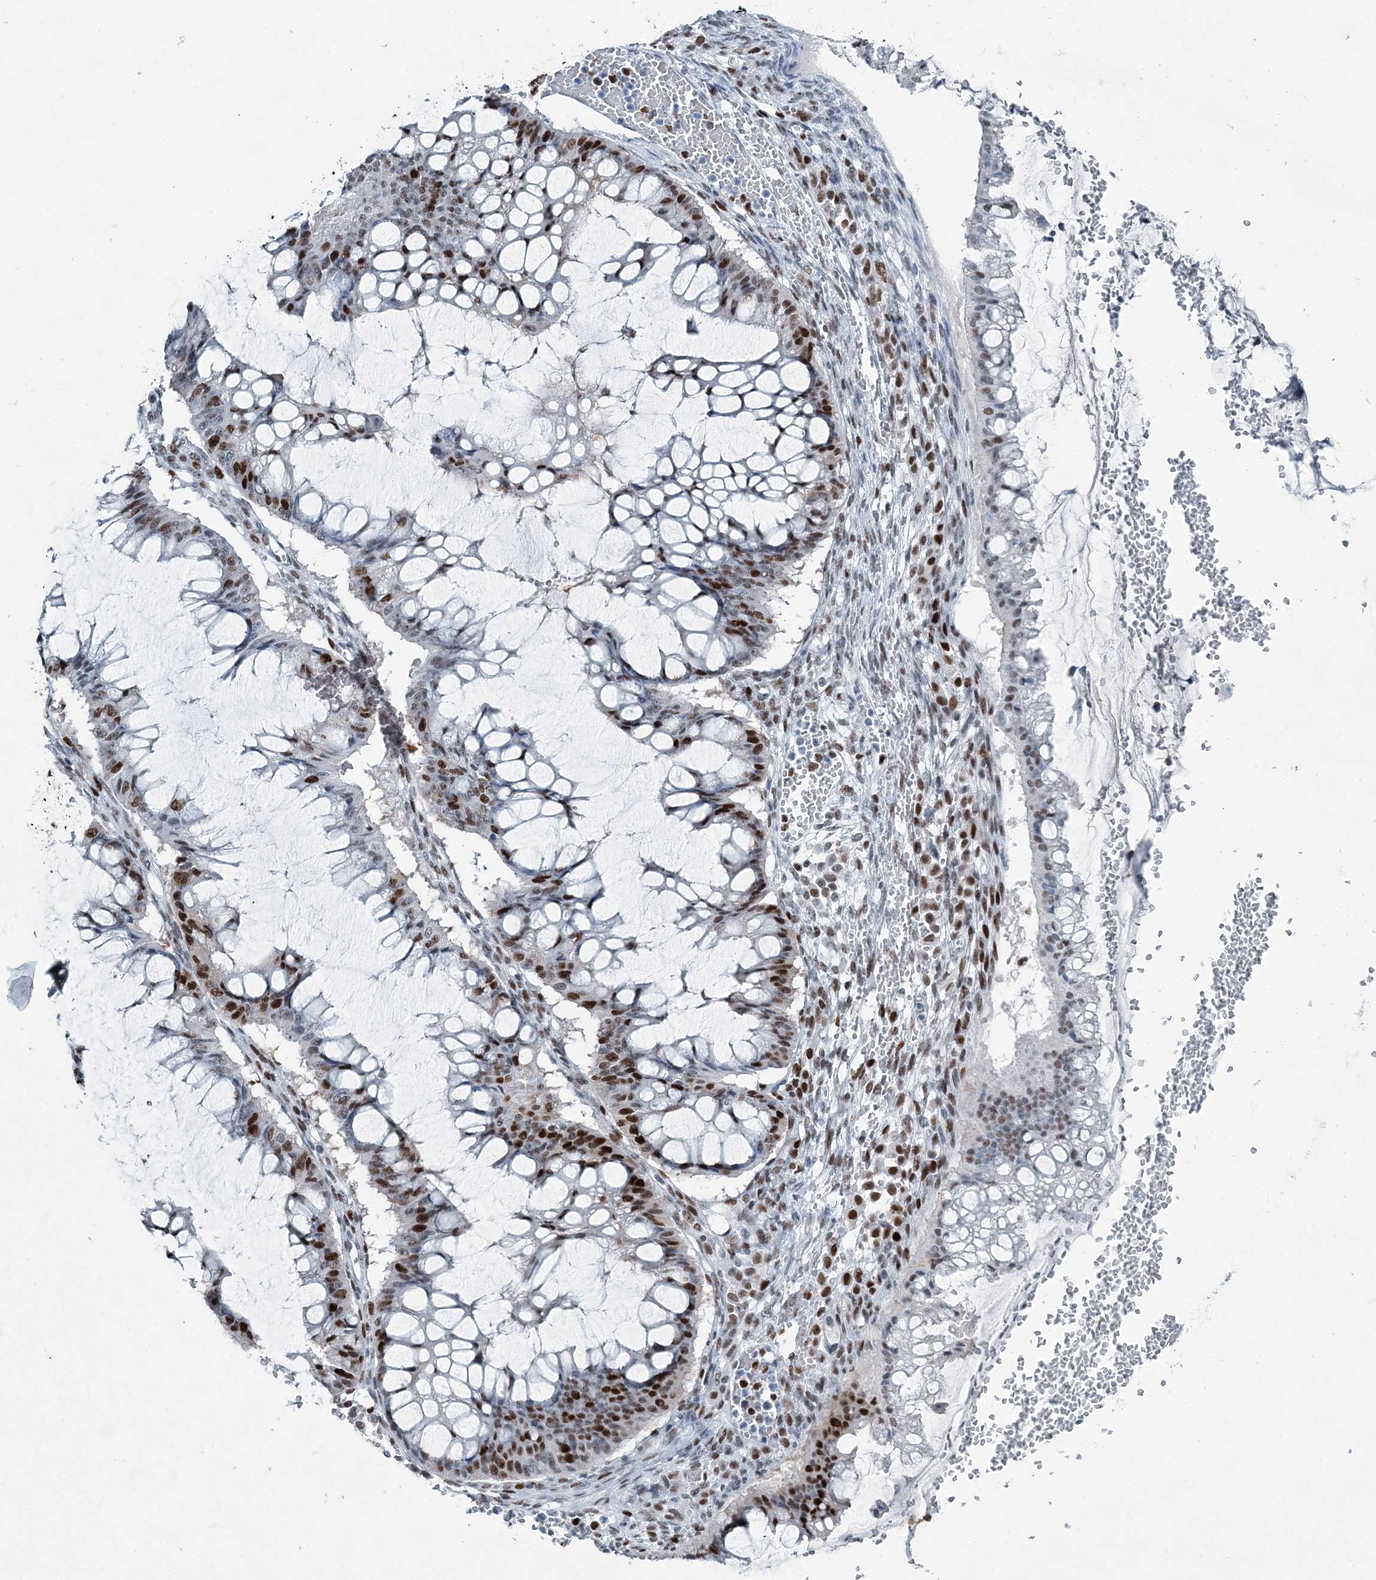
{"staining": {"intensity": "strong", "quantity": "25%-75%", "location": "nuclear"}, "tissue": "ovarian cancer", "cell_type": "Tumor cells", "image_type": "cancer", "snomed": [{"axis": "morphology", "description": "Cystadenocarcinoma, mucinous, NOS"}, {"axis": "topography", "description": "Ovary"}], "caption": "Protein expression analysis of human ovarian cancer reveals strong nuclear positivity in approximately 25%-75% of tumor cells.", "gene": "HAT1", "patient": {"sex": "female", "age": 73}}